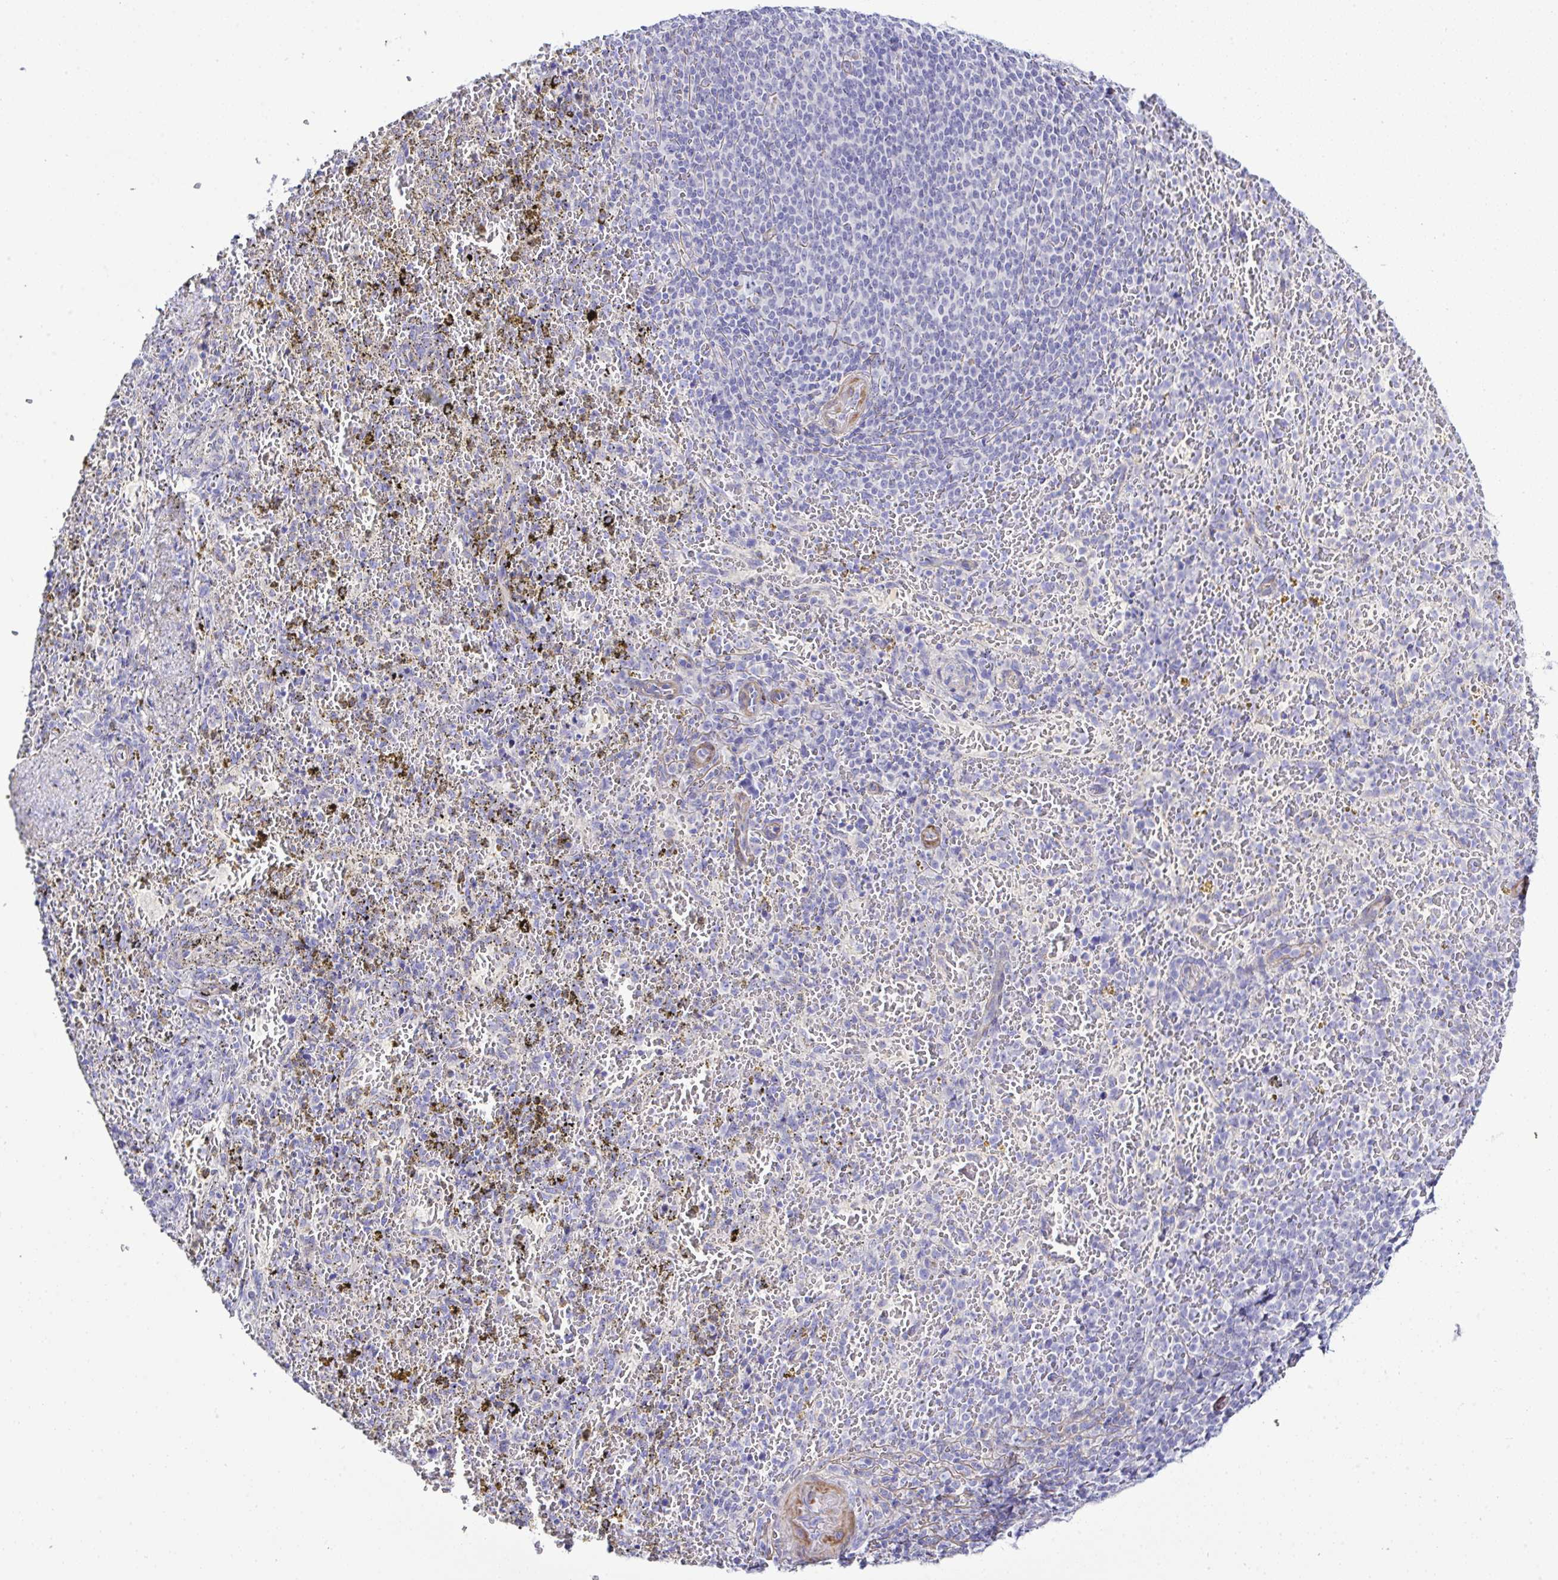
{"staining": {"intensity": "negative", "quantity": "none", "location": "none"}, "tissue": "spleen", "cell_type": "Cells in red pulp", "image_type": "normal", "snomed": [{"axis": "morphology", "description": "Normal tissue, NOS"}, {"axis": "topography", "description": "Spleen"}], "caption": "The micrograph reveals no significant expression in cells in red pulp of spleen.", "gene": "MED11", "patient": {"sex": "female", "age": 50}}